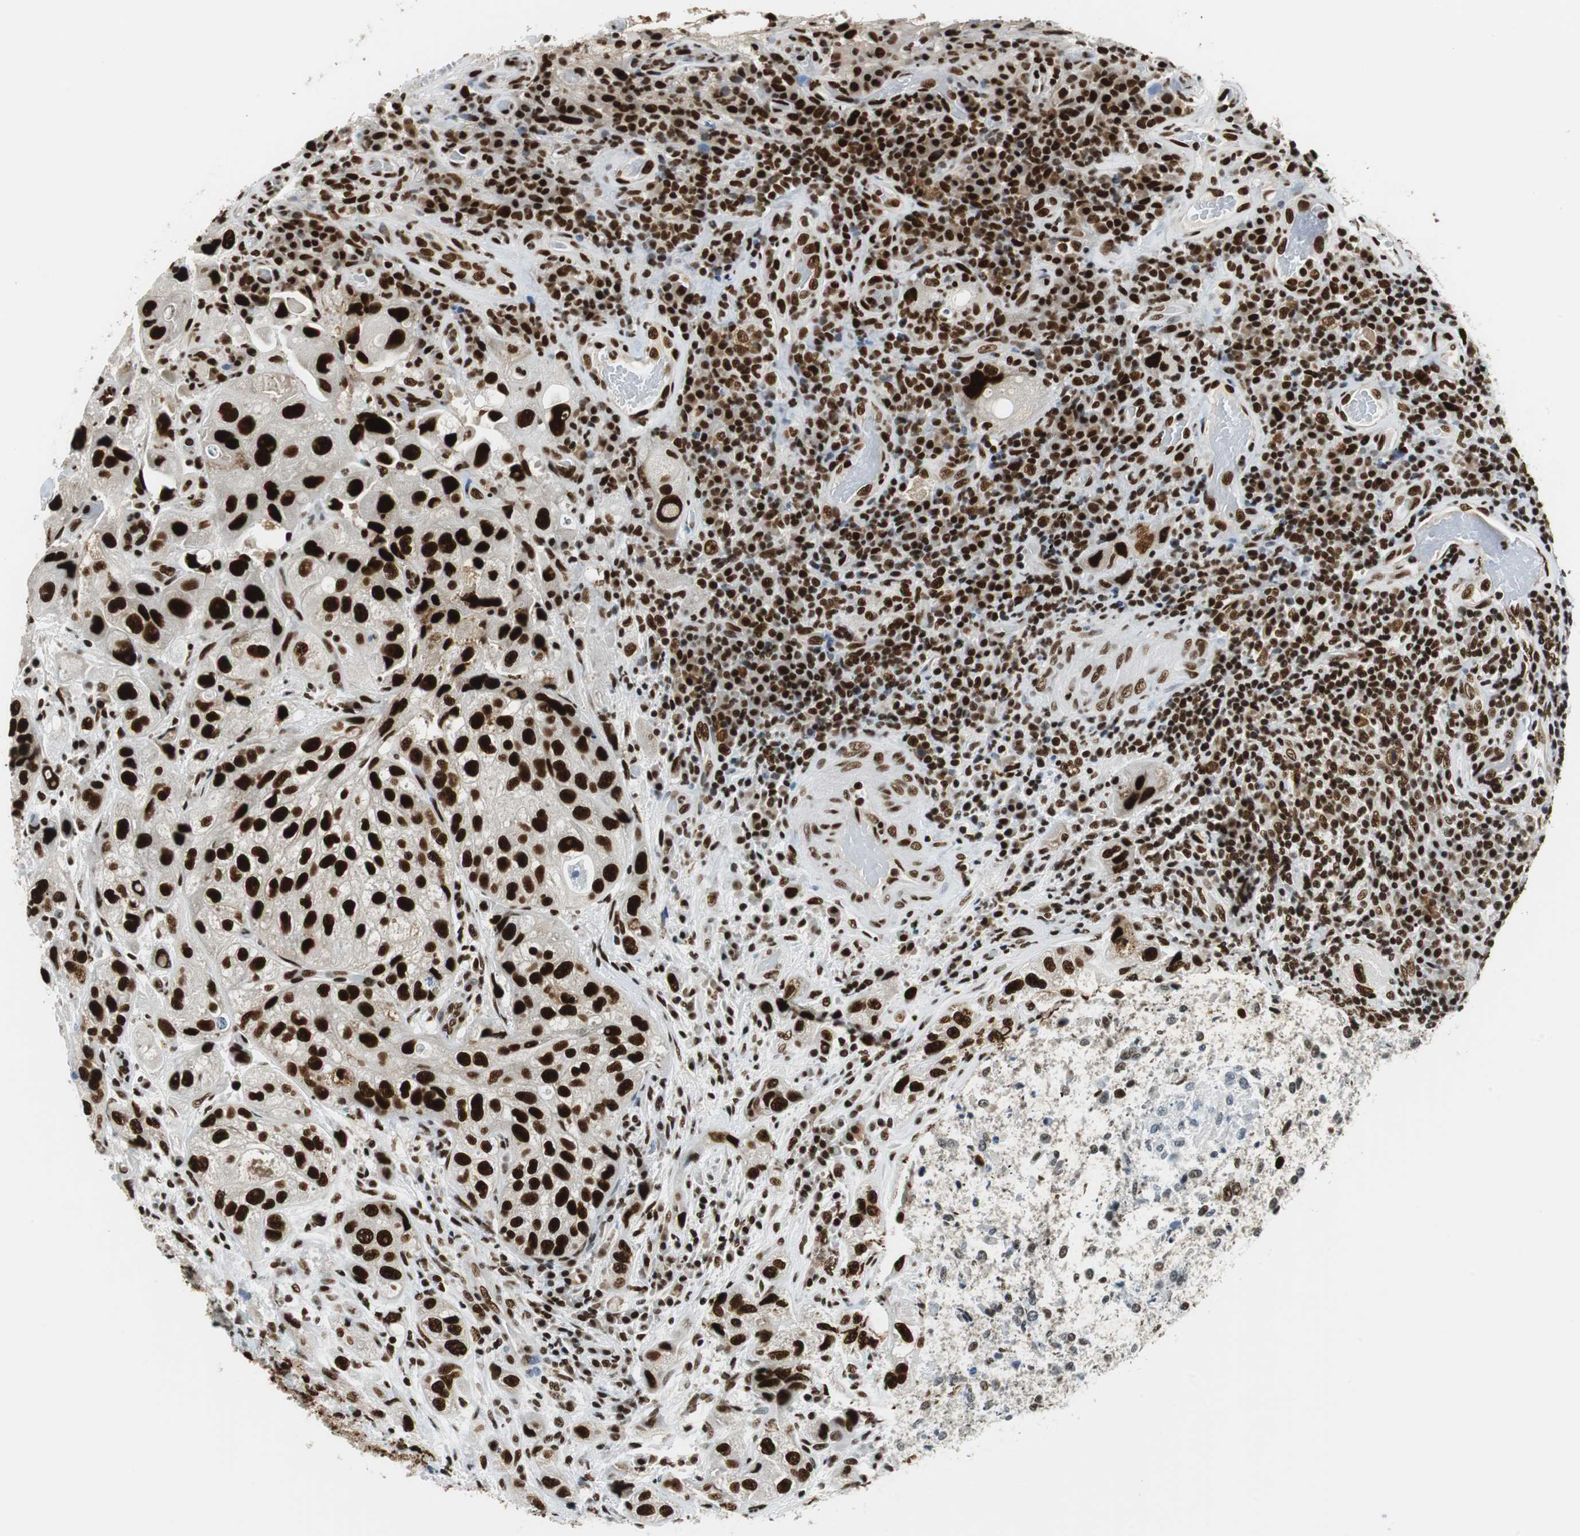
{"staining": {"intensity": "strong", "quantity": ">75%", "location": "nuclear"}, "tissue": "urothelial cancer", "cell_type": "Tumor cells", "image_type": "cancer", "snomed": [{"axis": "morphology", "description": "Urothelial carcinoma, High grade"}, {"axis": "topography", "description": "Urinary bladder"}], "caption": "Tumor cells reveal high levels of strong nuclear expression in about >75% of cells in human urothelial carcinoma (high-grade).", "gene": "PRKDC", "patient": {"sex": "female", "age": 64}}